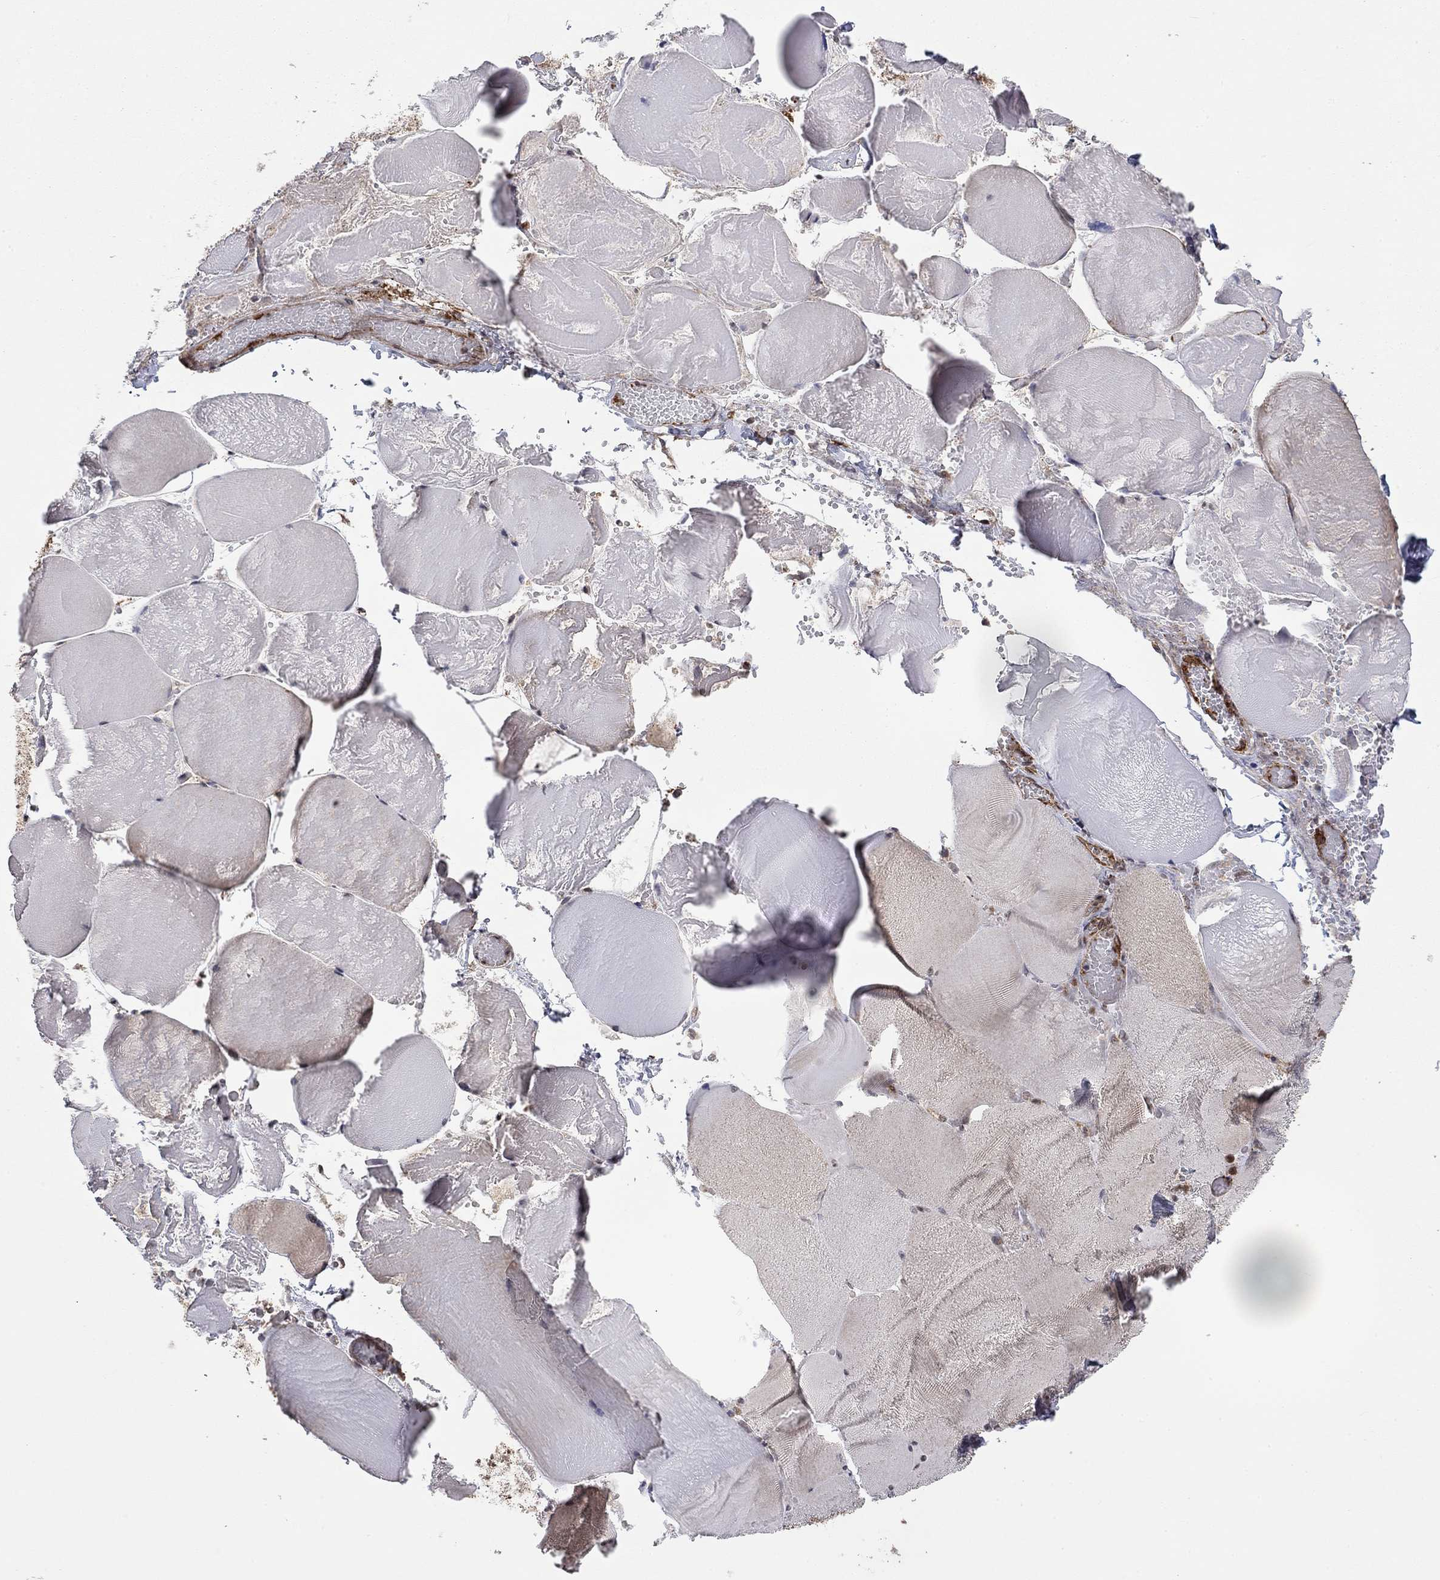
{"staining": {"intensity": "moderate", "quantity": "<25%", "location": "nuclear"}, "tissue": "skeletal muscle", "cell_type": "Myocytes", "image_type": "normal", "snomed": [{"axis": "morphology", "description": "Normal tissue, NOS"}, {"axis": "morphology", "description": "Malignant melanoma, Metastatic site"}, {"axis": "topography", "description": "Skeletal muscle"}], "caption": "DAB immunohistochemical staining of unremarkable human skeletal muscle demonstrates moderate nuclear protein staining in approximately <25% of myocytes.", "gene": "TDP1", "patient": {"sex": "male", "age": 50}}